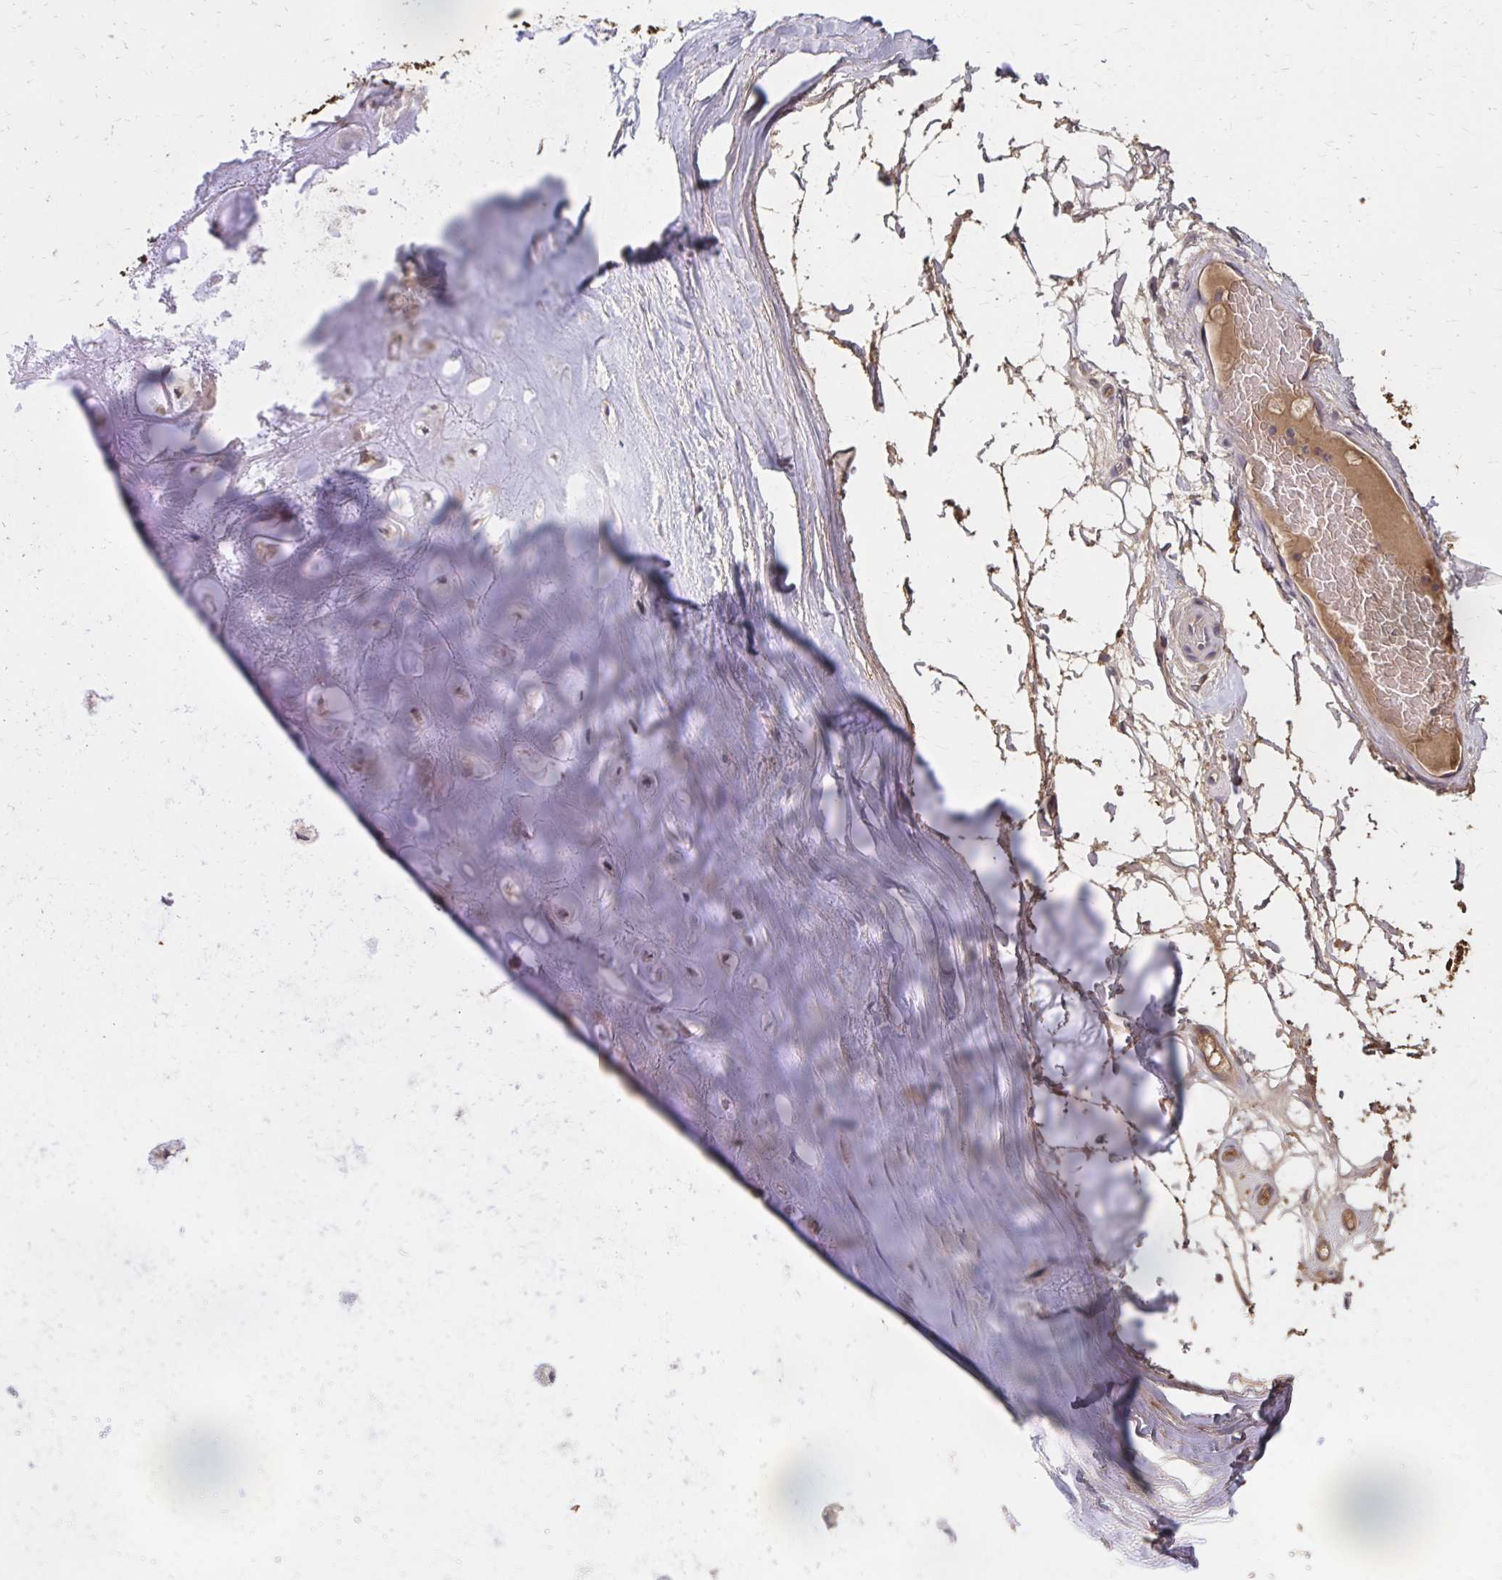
{"staining": {"intensity": "weak", "quantity": ">75%", "location": "cytoplasmic/membranous"}, "tissue": "adipose tissue", "cell_type": "Adipocytes", "image_type": "normal", "snomed": [{"axis": "morphology", "description": "Normal tissue, NOS"}, {"axis": "topography", "description": "Lymph node"}, {"axis": "topography", "description": "Cartilage tissue"}, {"axis": "topography", "description": "Nasopharynx"}], "caption": "Protein expression analysis of benign adipose tissue exhibits weak cytoplasmic/membranous staining in approximately >75% of adipocytes. (brown staining indicates protein expression, while blue staining denotes nuclei).", "gene": "HMGCS2", "patient": {"sex": "male", "age": 63}}